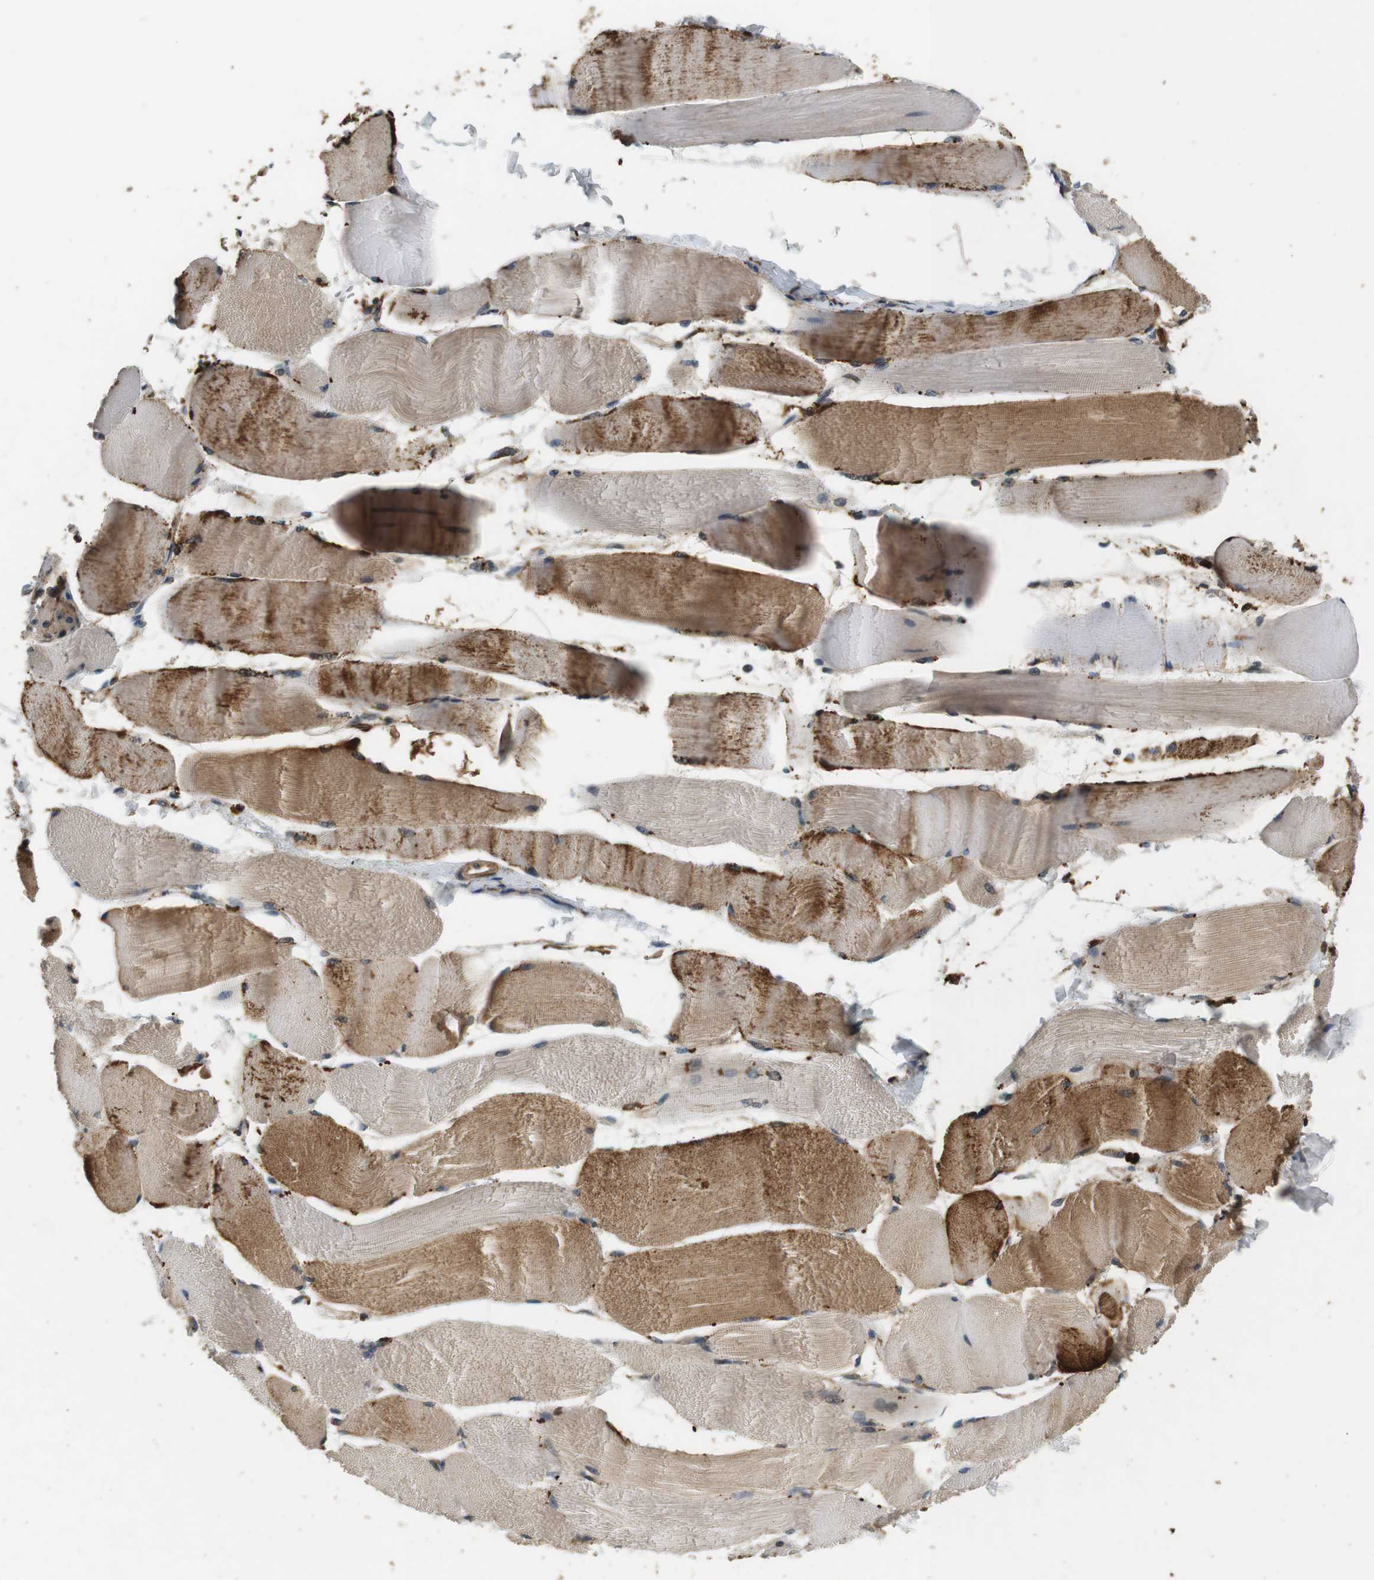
{"staining": {"intensity": "moderate", "quantity": ">75%", "location": "cytoplasmic/membranous"}, "tissue": "skeletal muscle", "cell_type": "Myocytes", "image_type": "normal", "snomed": [{"axis": "morphology", "description": "Normal tissue, NOS"}, {"axis": "morphology", "description": "Squamous cell carcinoma, NOS"}, {"axis": "topography", "description": "Skeletal muscle"}], "caption": "Brown immunohistochemical staining in benign skeletal muscle displays moderate cytoplasmic/membranous positivity in about >75% of myocytes.", "gene": "TXNRD1", "patient": {"sex": "male", "age": 51}}